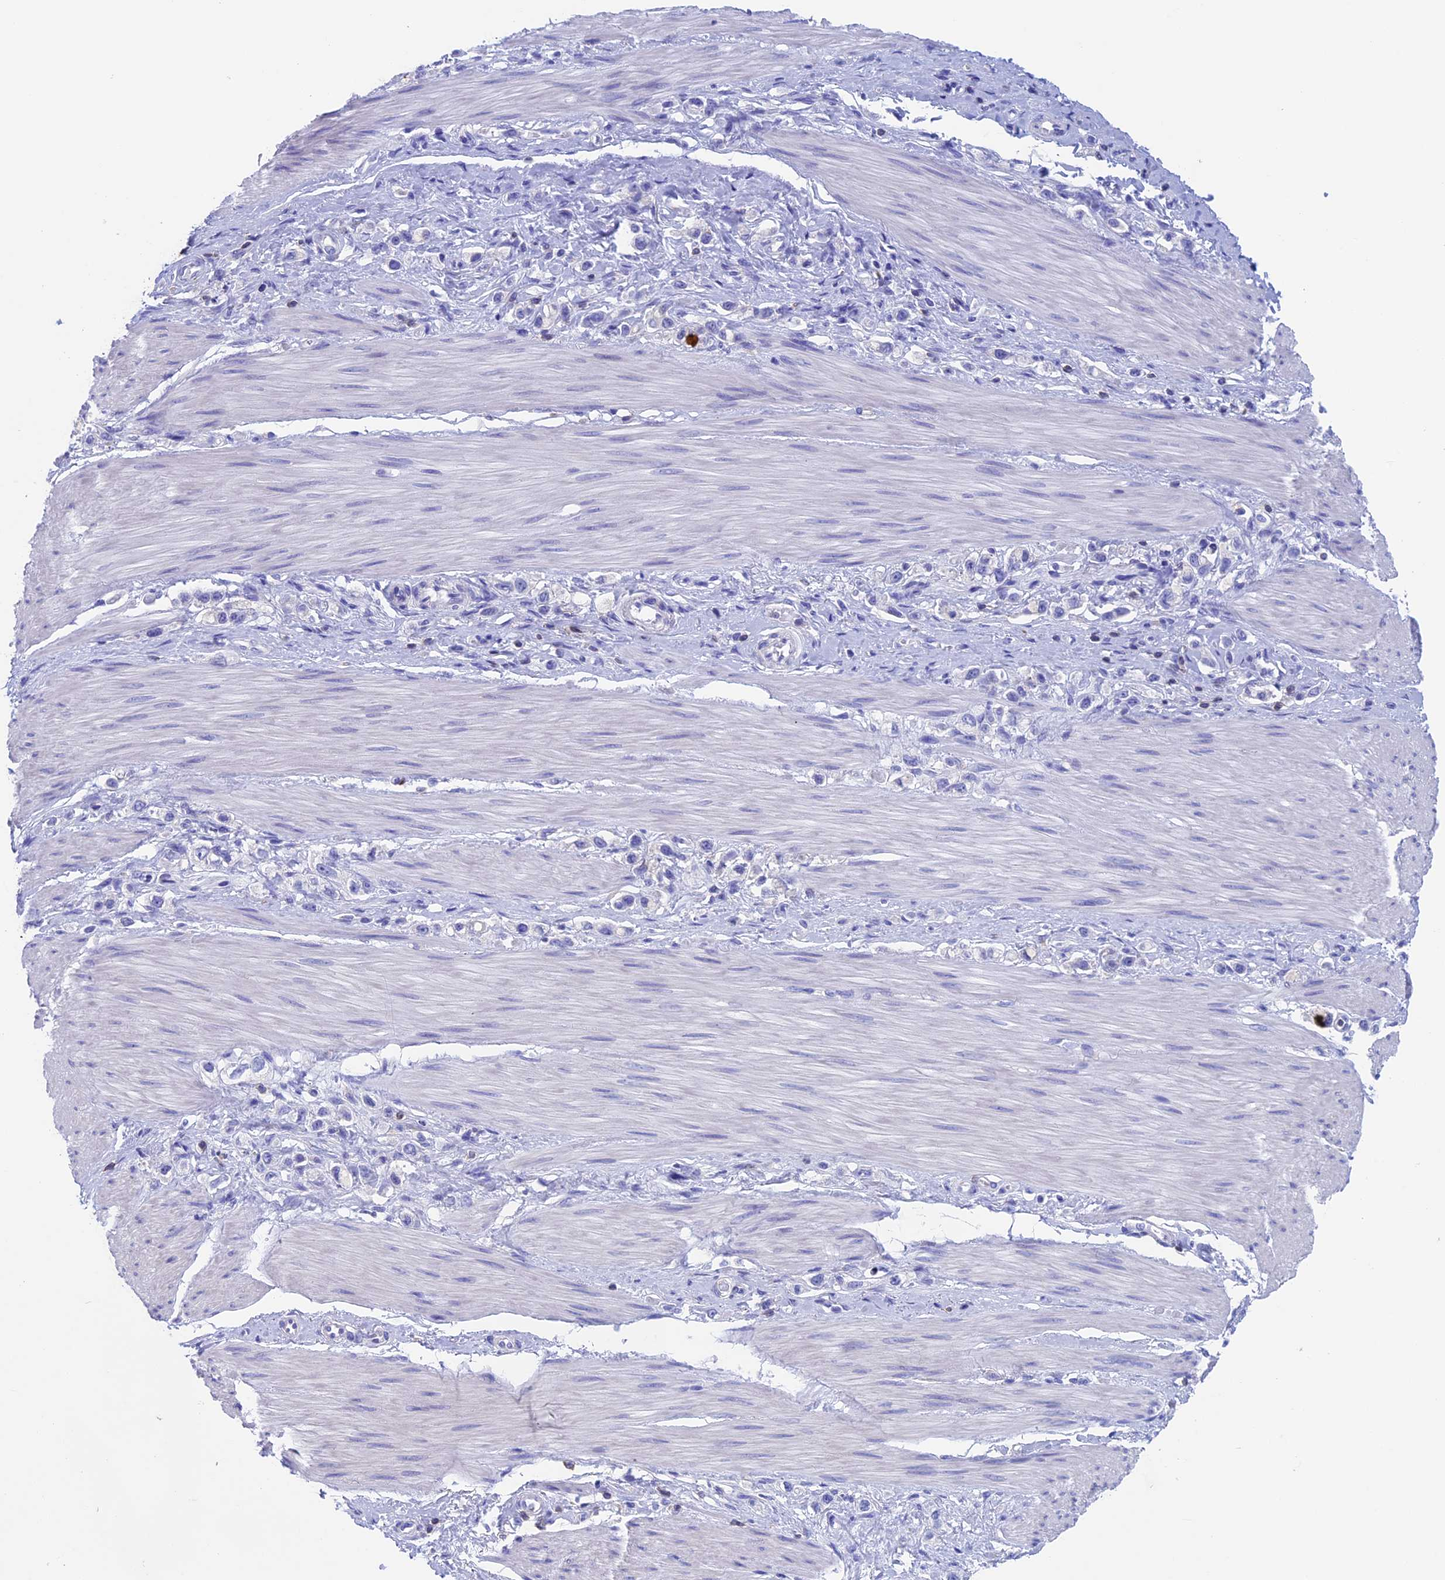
{"staining": {"intensity": "negative", "quantity": "none", "location": "none"}, "tissue": "stomach cancer", "cell_type": "Tumor cells", "image_type": "cancer", "snomed": [{"axis": "morphology", "description": "Adenocarcinoma, NOS"}, {"axis": "topography", "description": "Stomach"}], "caption": "Stomach cancer (adenocarcinoma) was stained to show a protein in brown. There is no significant expression in tumor cells. (Immunohistochemistry, brightfield microscopy, high magnification).", "gene": "SEPTIN1", "patient": {"sex": "female", "age": 65}}